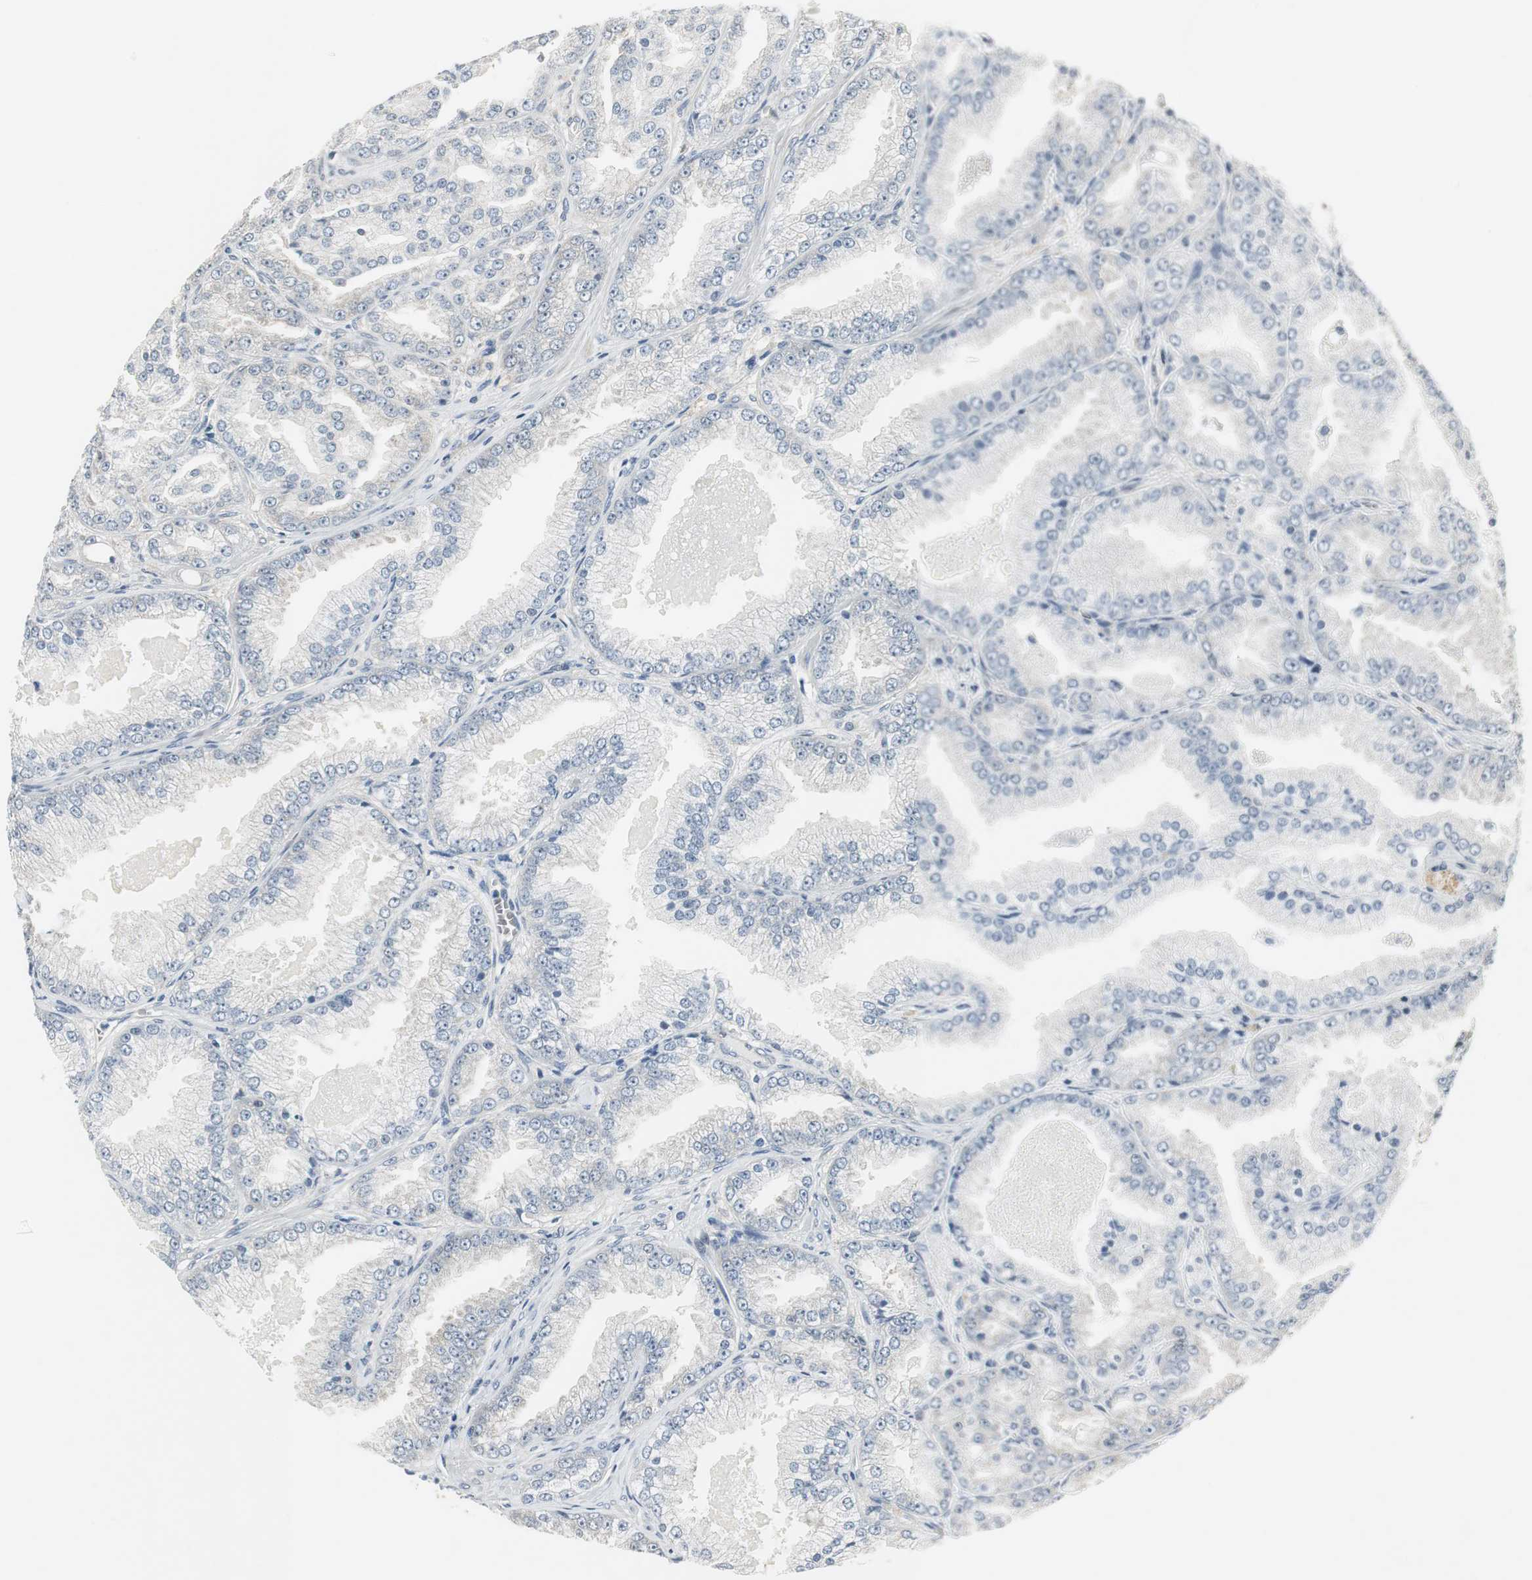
{"staining": {"intensity": "negative", "quantity": "none", "location": "none"}, "tissue": "prostate cancer", "cell_type": "Tumor cells", "image_type": "cancer", "snomed": [{"axis": "morphology", "description": "Adenocarcinoma, High grade"}, {"axis": "topography", "description": "Prostate"}], "caption": "This is an IHC histopathology image of human prostate cancer. There is no expression in tumor cells.", "gene": "CCT5", "patient": {"sex": "male", "age": 61}}